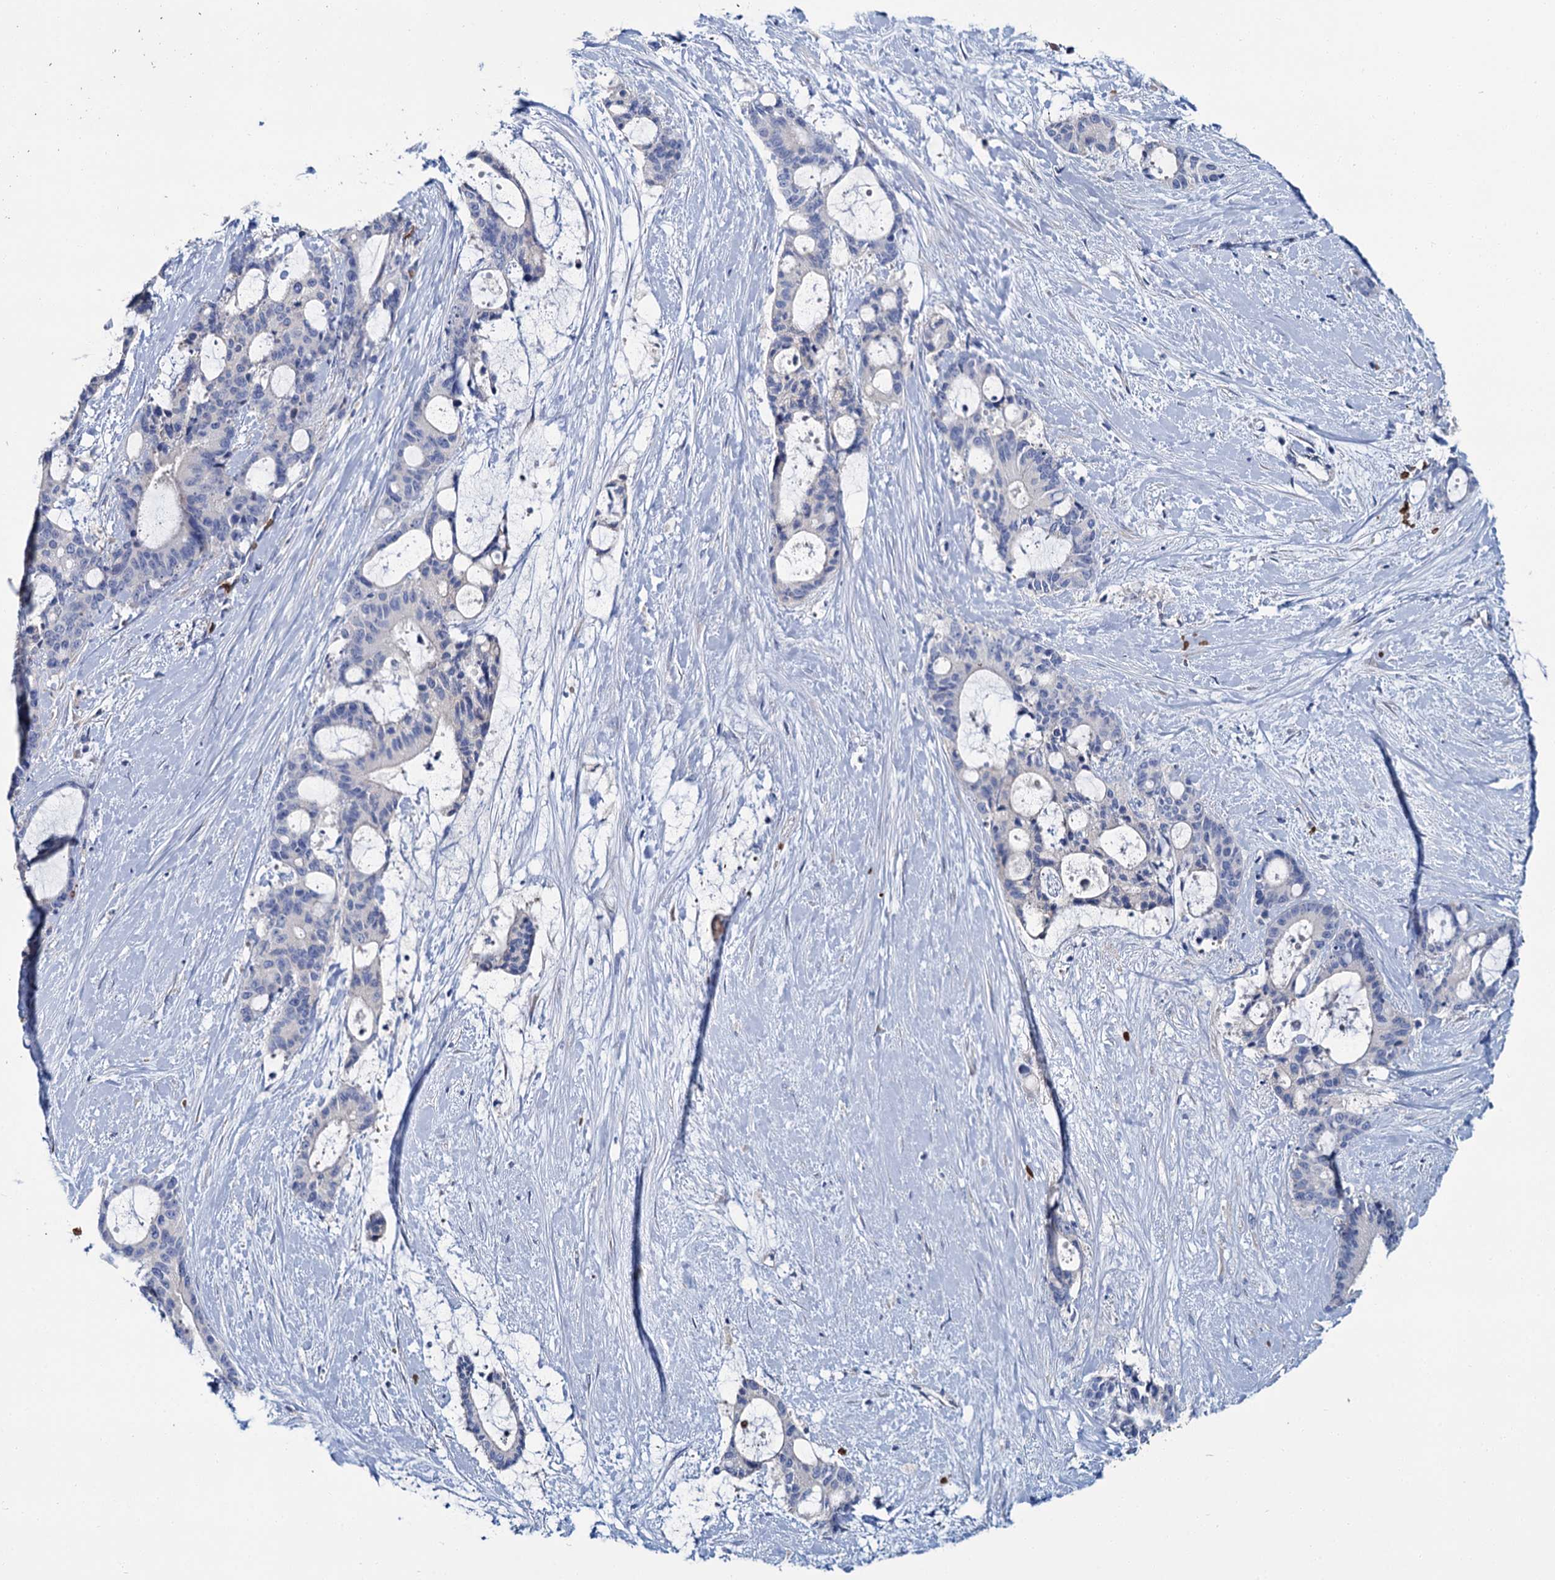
{"staining": {"intensity": "negative", "quantity": "none", "location": "none"}, "tissue": "liver cancer", "cell_type": "Tumor cells", "image_type": "cancer", "snomed": [{"axis": "morphology", "description": "Normal tissue, NOS"}, {"axis": "morphology", "description": "Cholangiocarcinoma"}, {"axis": "topography", "description": "Liver"}, {"axis": "topography", "description": "Peripheral nerve tissue"}], "caption": "Tumor cells are negative for brown protein staining in liver cancer (cholangiocarcinoma).", "gene": "ATG2A", "patient": {"sex": "female", "age": 73}}